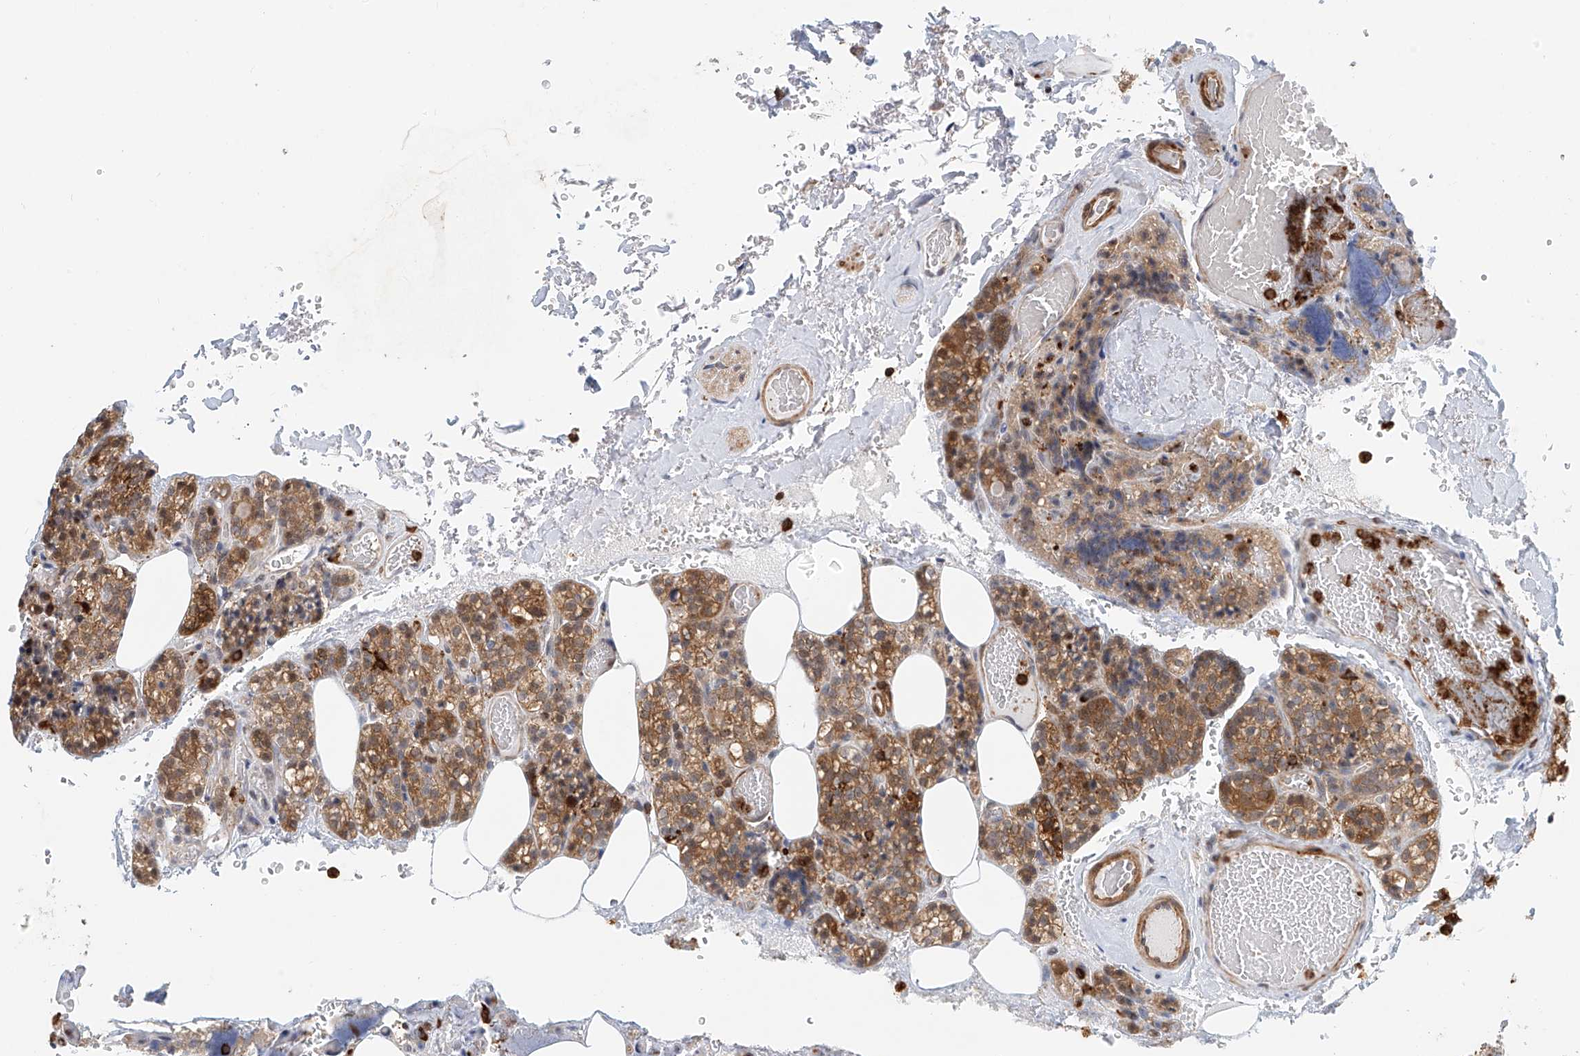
{"staining": {"intensity": "moderate", "quantity": ">75%", "location": "cytoplasmic/membranous"}, "tissue": "parathyroid gland", "cell_type": "Glandular cells", "image_type": "normal", "snomed": [{"axis": "morphology", "description": "Normal tissue, NOS"}, {"axis": "topography", "description": "Parathyroid gland"}], "caption": "IHC photomicrograph of normal human parathyroid gland stained for a protein (brown), which reveals medium levels of moderate cytoplasmic/membranous expression in about >75% of glandular cells.", "gene": "MICAL1", "patient": {"sex": "male", "age": 87}}